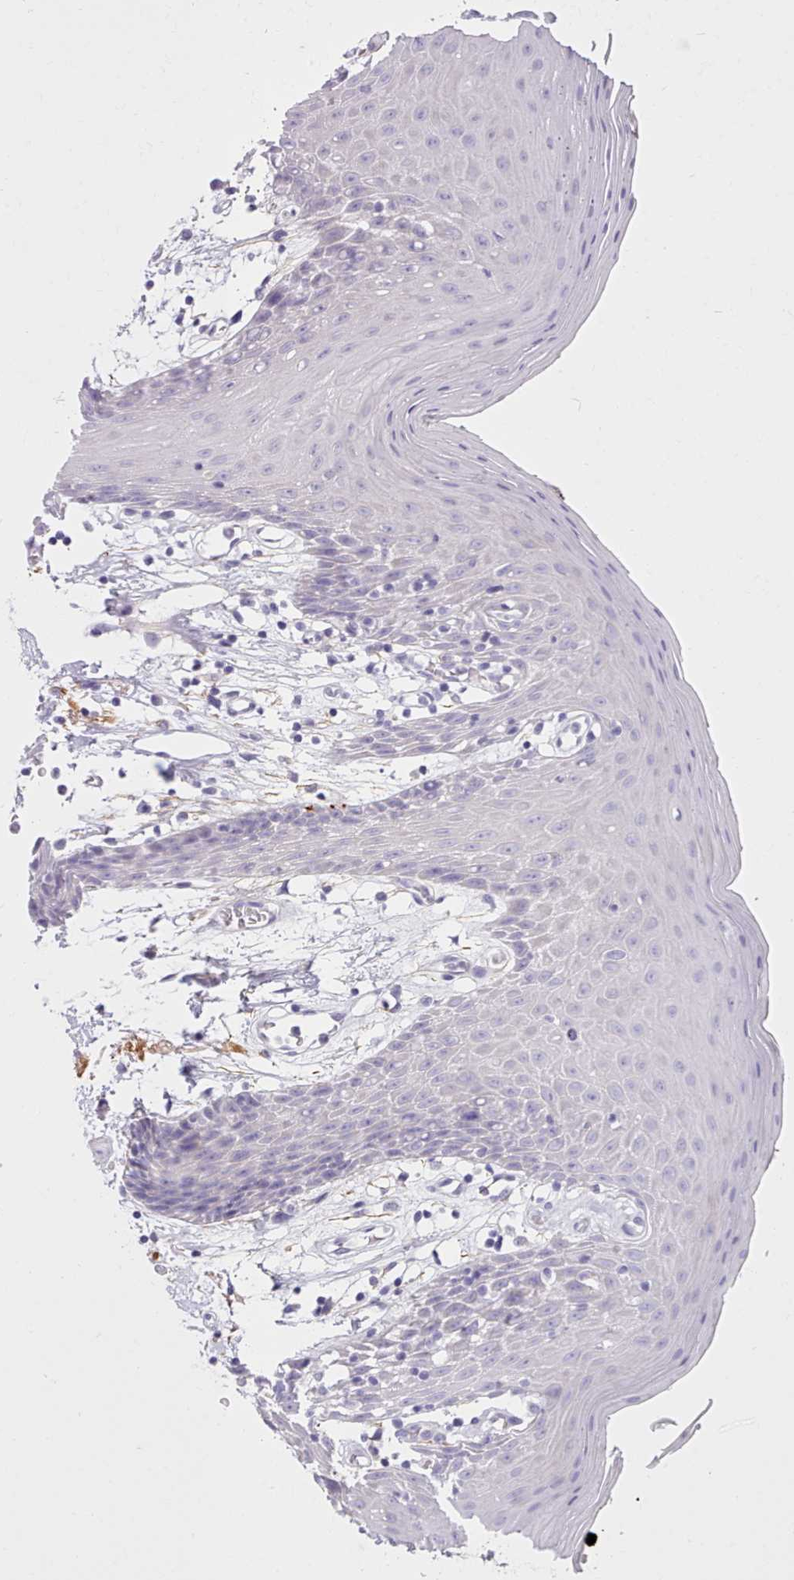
{"staining": {"intensity": "negative", "quantity": "none", "location": "none"}, "tissue": "oral mucosa", "cell_type": "Squamous epithelial cells", "image_type": "normal", "snomed": [{"axis": "morphology", "description": "Normal tissue, NOS"}, {"axis": "topography", "description": "Oral tissue"}, {"axis": "topography", "description": "Tounge, NOS"}], "caption": "High power microscopy image of an IHC photomicrograph of normal oral mucosa, revealing no significant expression in squamous epithelial cells.", "gene": "CYP2A13", "patient": {"sex": "female", "age": 59}}